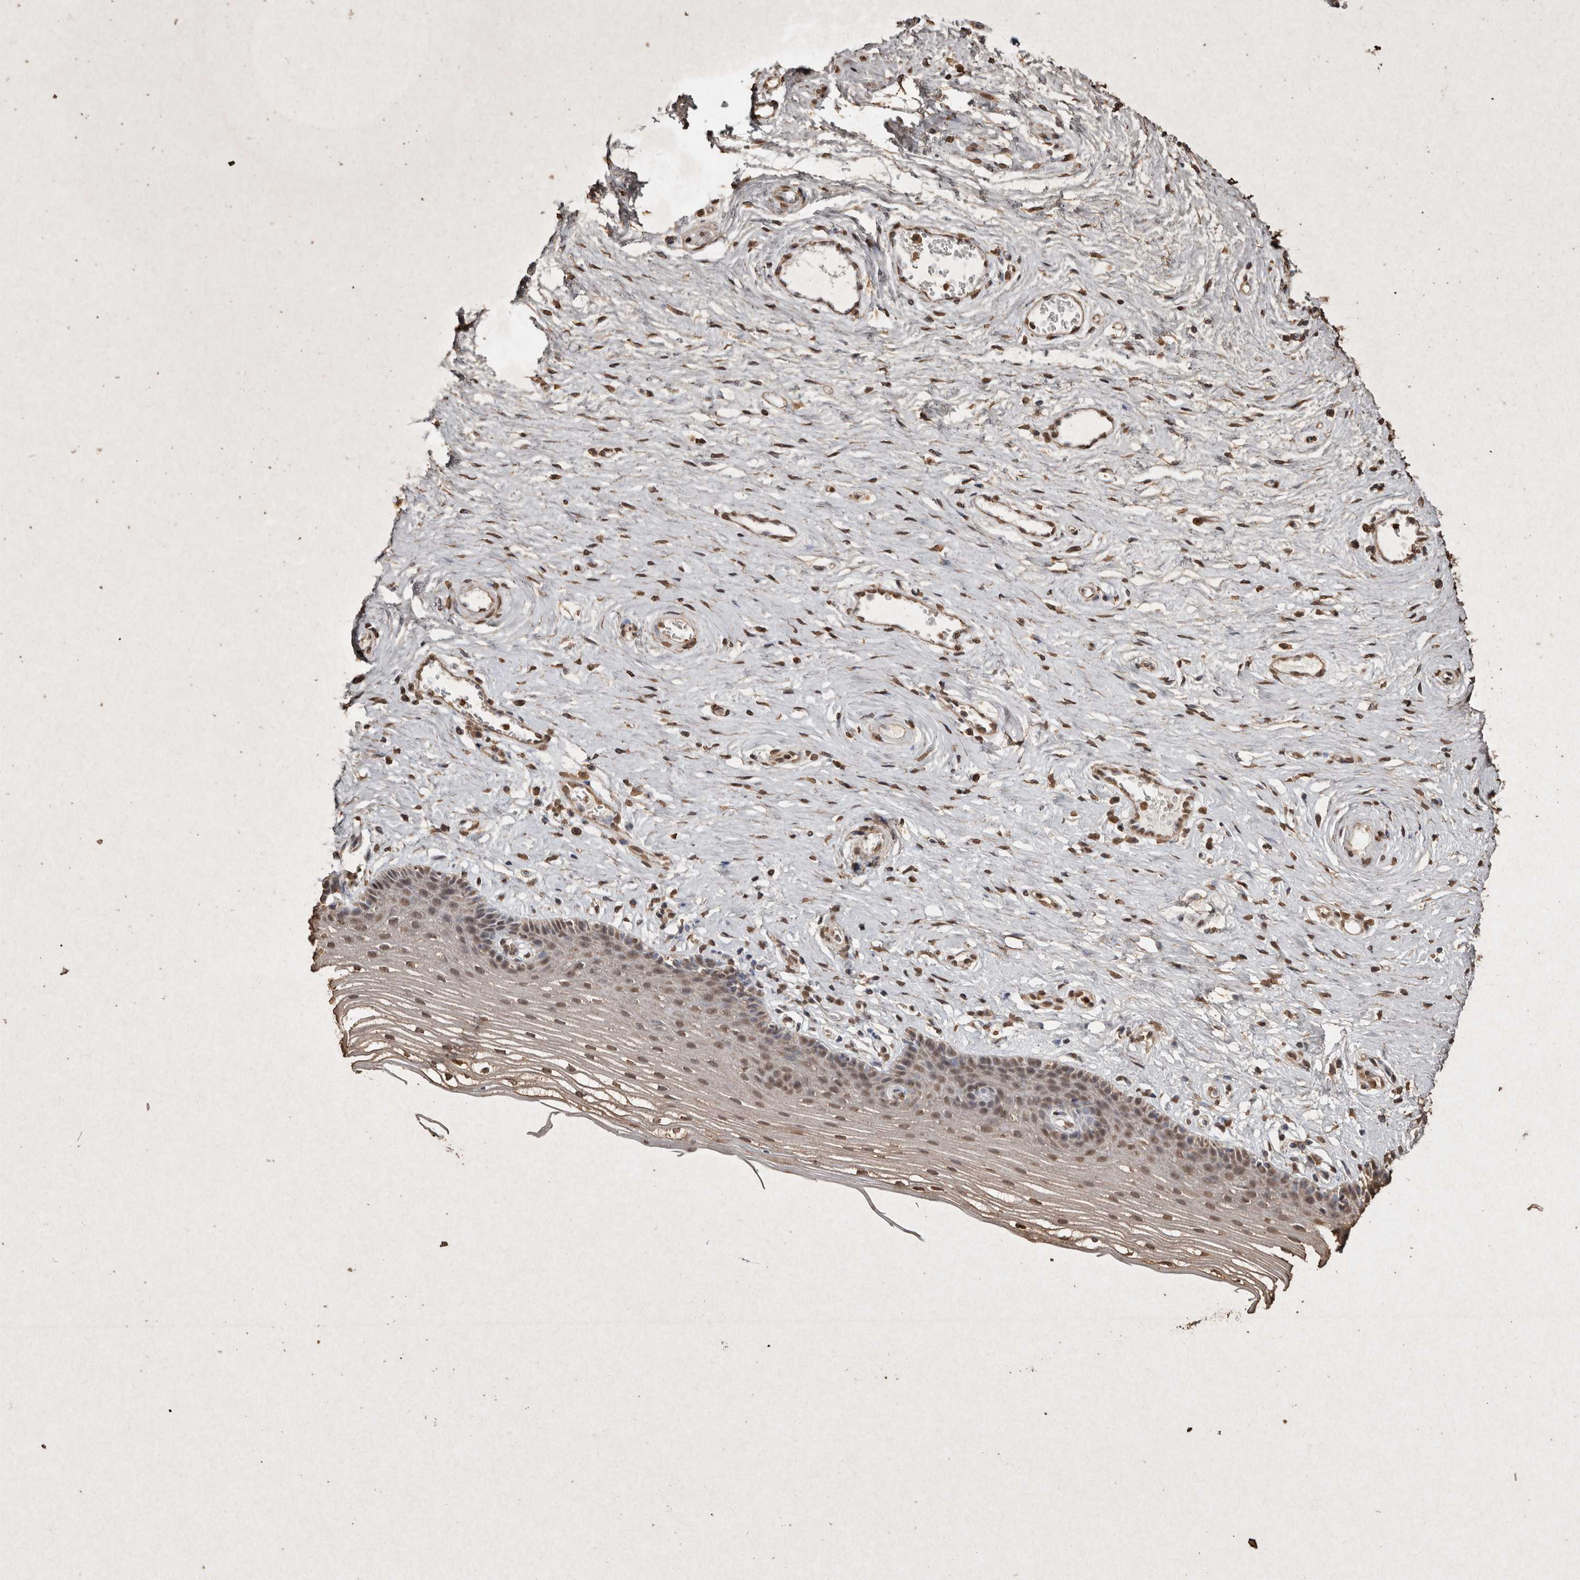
{"staining": {"intensity": "moderate", "quantity": "25%-75%", "location": "nuclear"}, "tissue": "vagina", "cell_type": "Squamous epithelial cells", "image_type": "normal", "snomed": [{"axis": "morphology", "description": "Normal tissue, NOS"}, {"axis": "topography", "description": "Vagina"}], "caption": "This micrograph exhibits IHC staining of unremarkable vagina, with medium moderate nuclear positivity in approximately 25%-75% of squamous epithelial cells.", "gene": "FSTL3", "patient": {"sex": "female", "age": 46}}